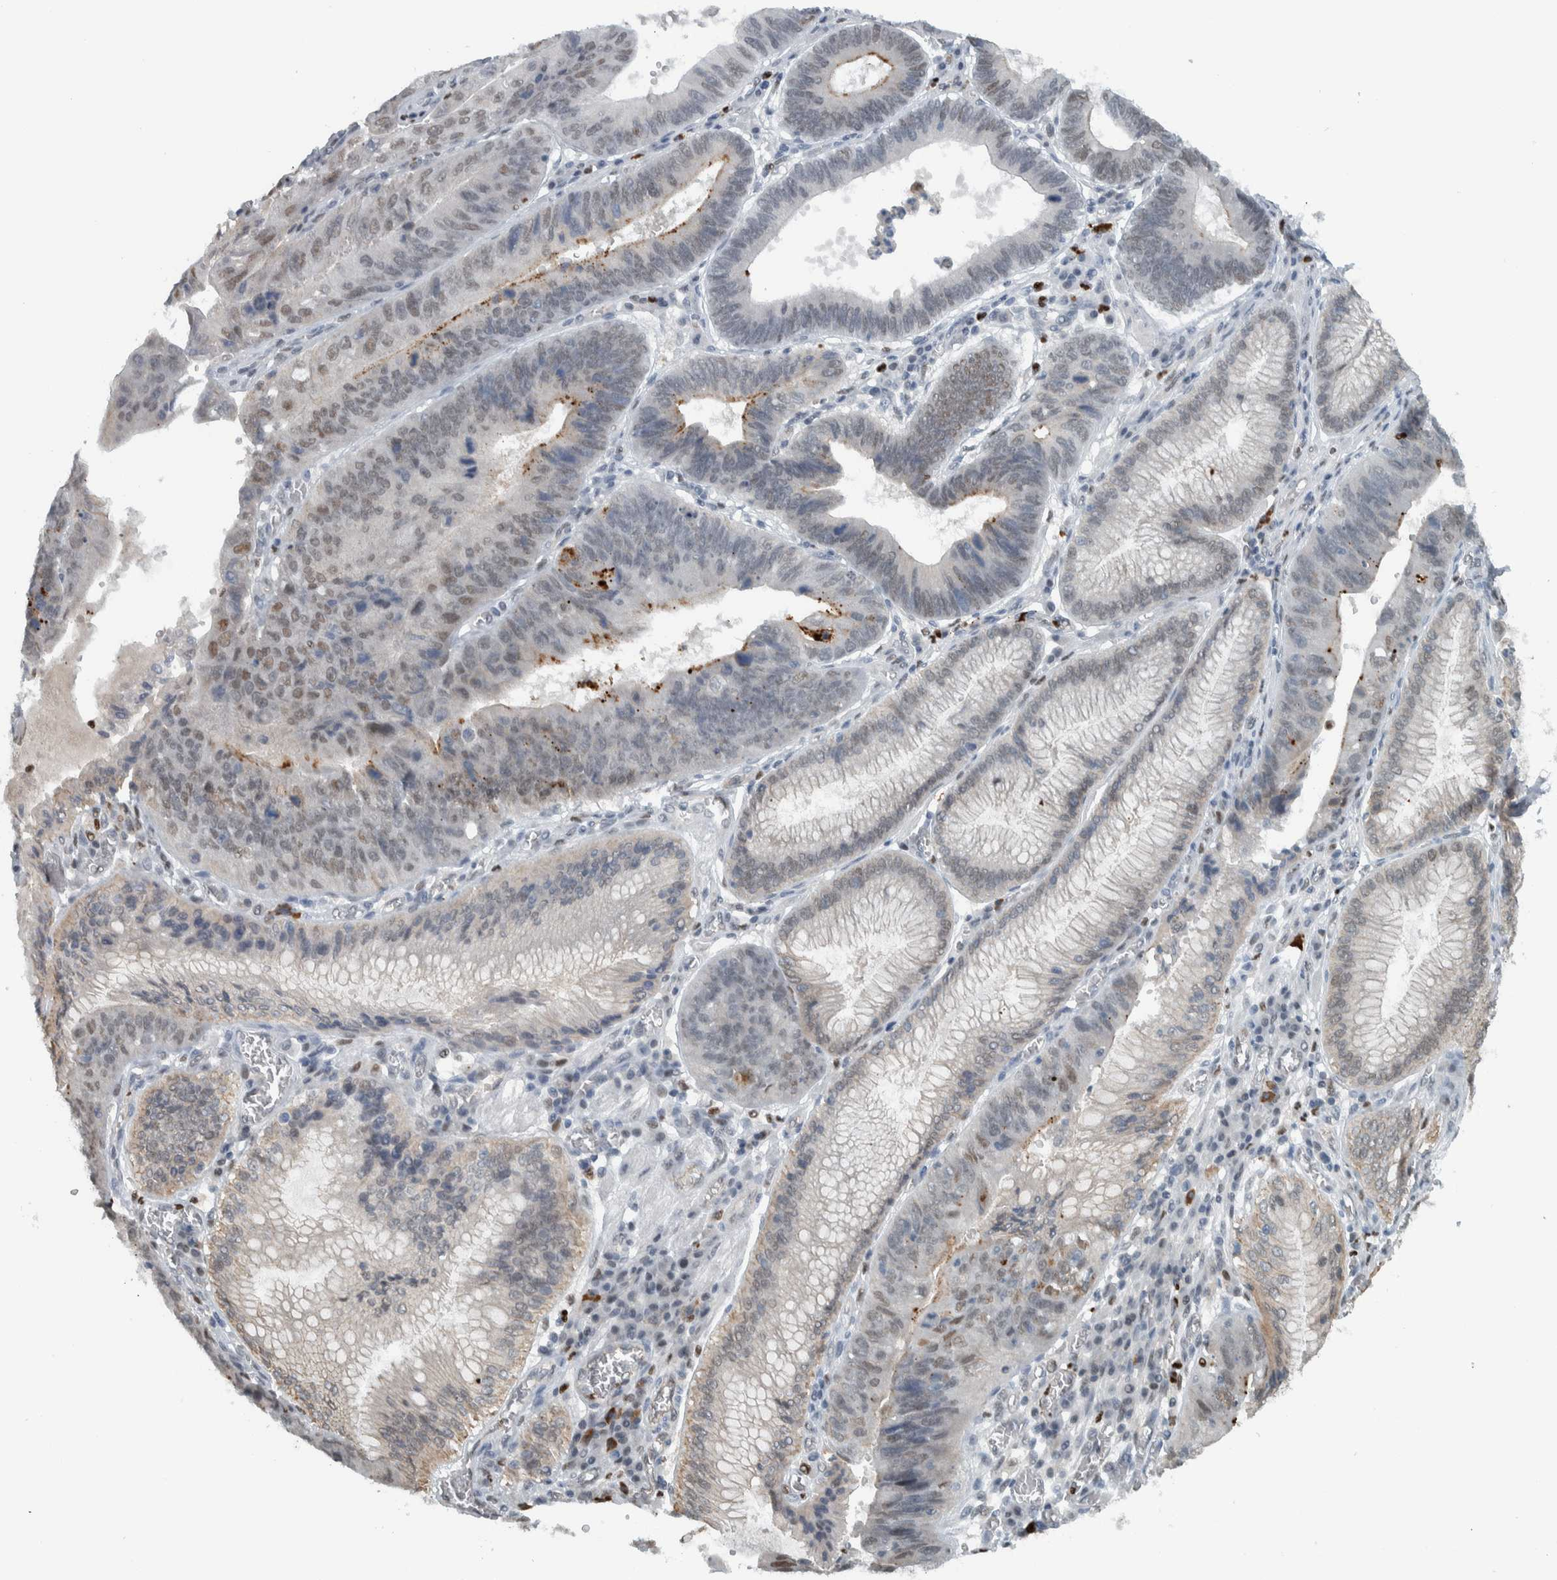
{"staining": {"intensity": "weak", "quantity": "25%-75%", "location": "cytoplasmic/membranous,nuclear"}, "tissue": "stomach cancer", "cell_type": "Tumor cells", "image_type": "cancer", "snomed": [{"axis": "morphology", "description": "Adenocarcinoma, NOS"}, {"axis": "topography", "description": "Stomach"}], "caption": "Stomach cancer stained for a protein (brown) displays weak cytoplasmic/membranous and nuclear positive expression in about 25%-75% of tumor cells.", "gene": "ADPRM", "patient": {"sex": "male", "age": 59}}